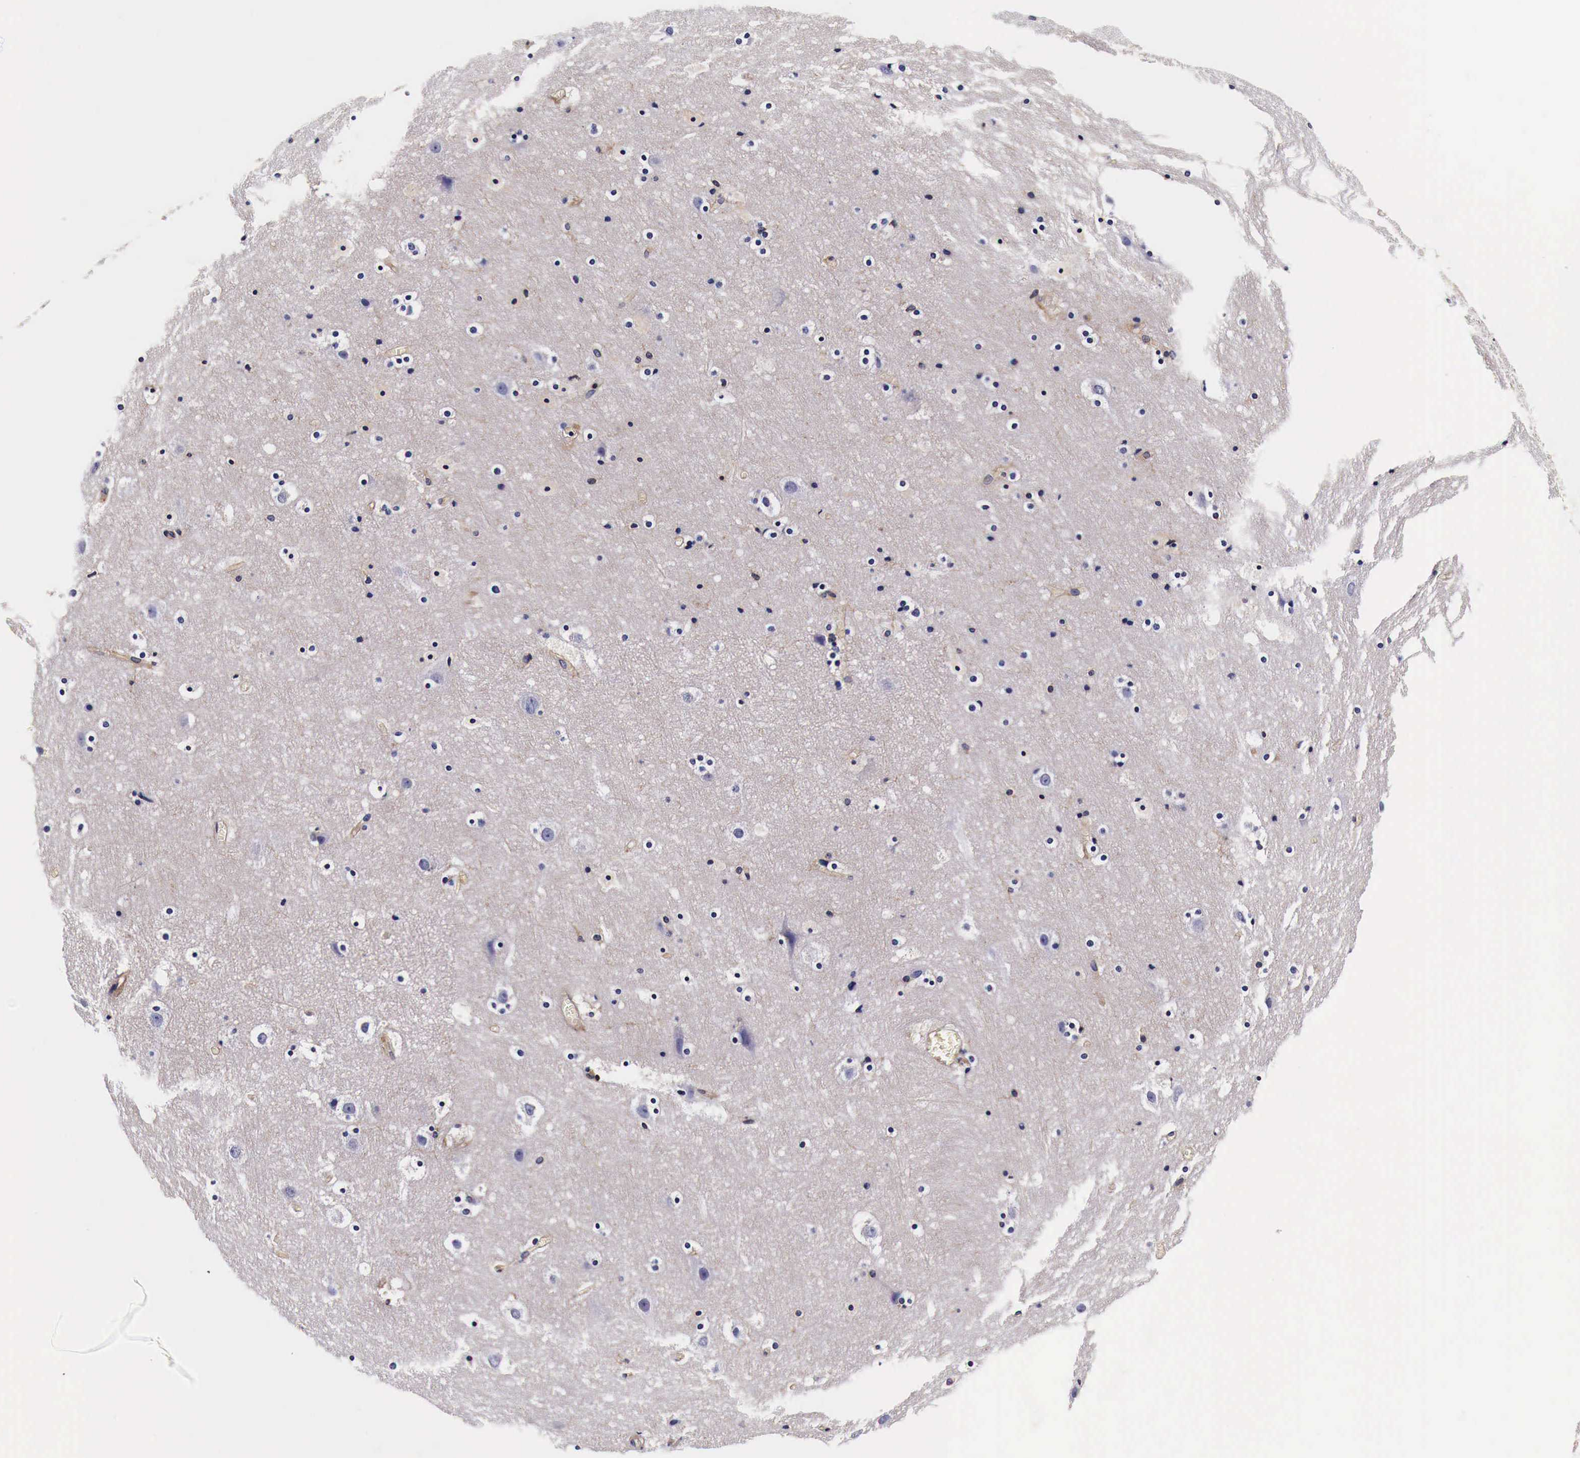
{"staining": {"intensity": "moderate", "quantity": "25%-75%", "location": "cytoplasmic/membranous"}, "tissue": "cerebral cortex", "cell_type": "Endothelial cells", "image_type": "normal", "snomed": [{"axis": "morphology", "description": "Normal tissue, NOS"}, {"axis": "topography", "description": "Cerebral cortex"}], "caption": "A high-resolution photomicrograph shows immunohistochemistry (IHC) staining of normal cerebral cortex, which demonstrates moderate cytoplasmic/membranous expression in about 25%-75% of endothelial cells. (DAB (3,3'-diaminobenzidine) = brown stain, brightfield microscopy at high magnification).", "gene": "RP2", "patient": {"sex": "male", "age": 45}}